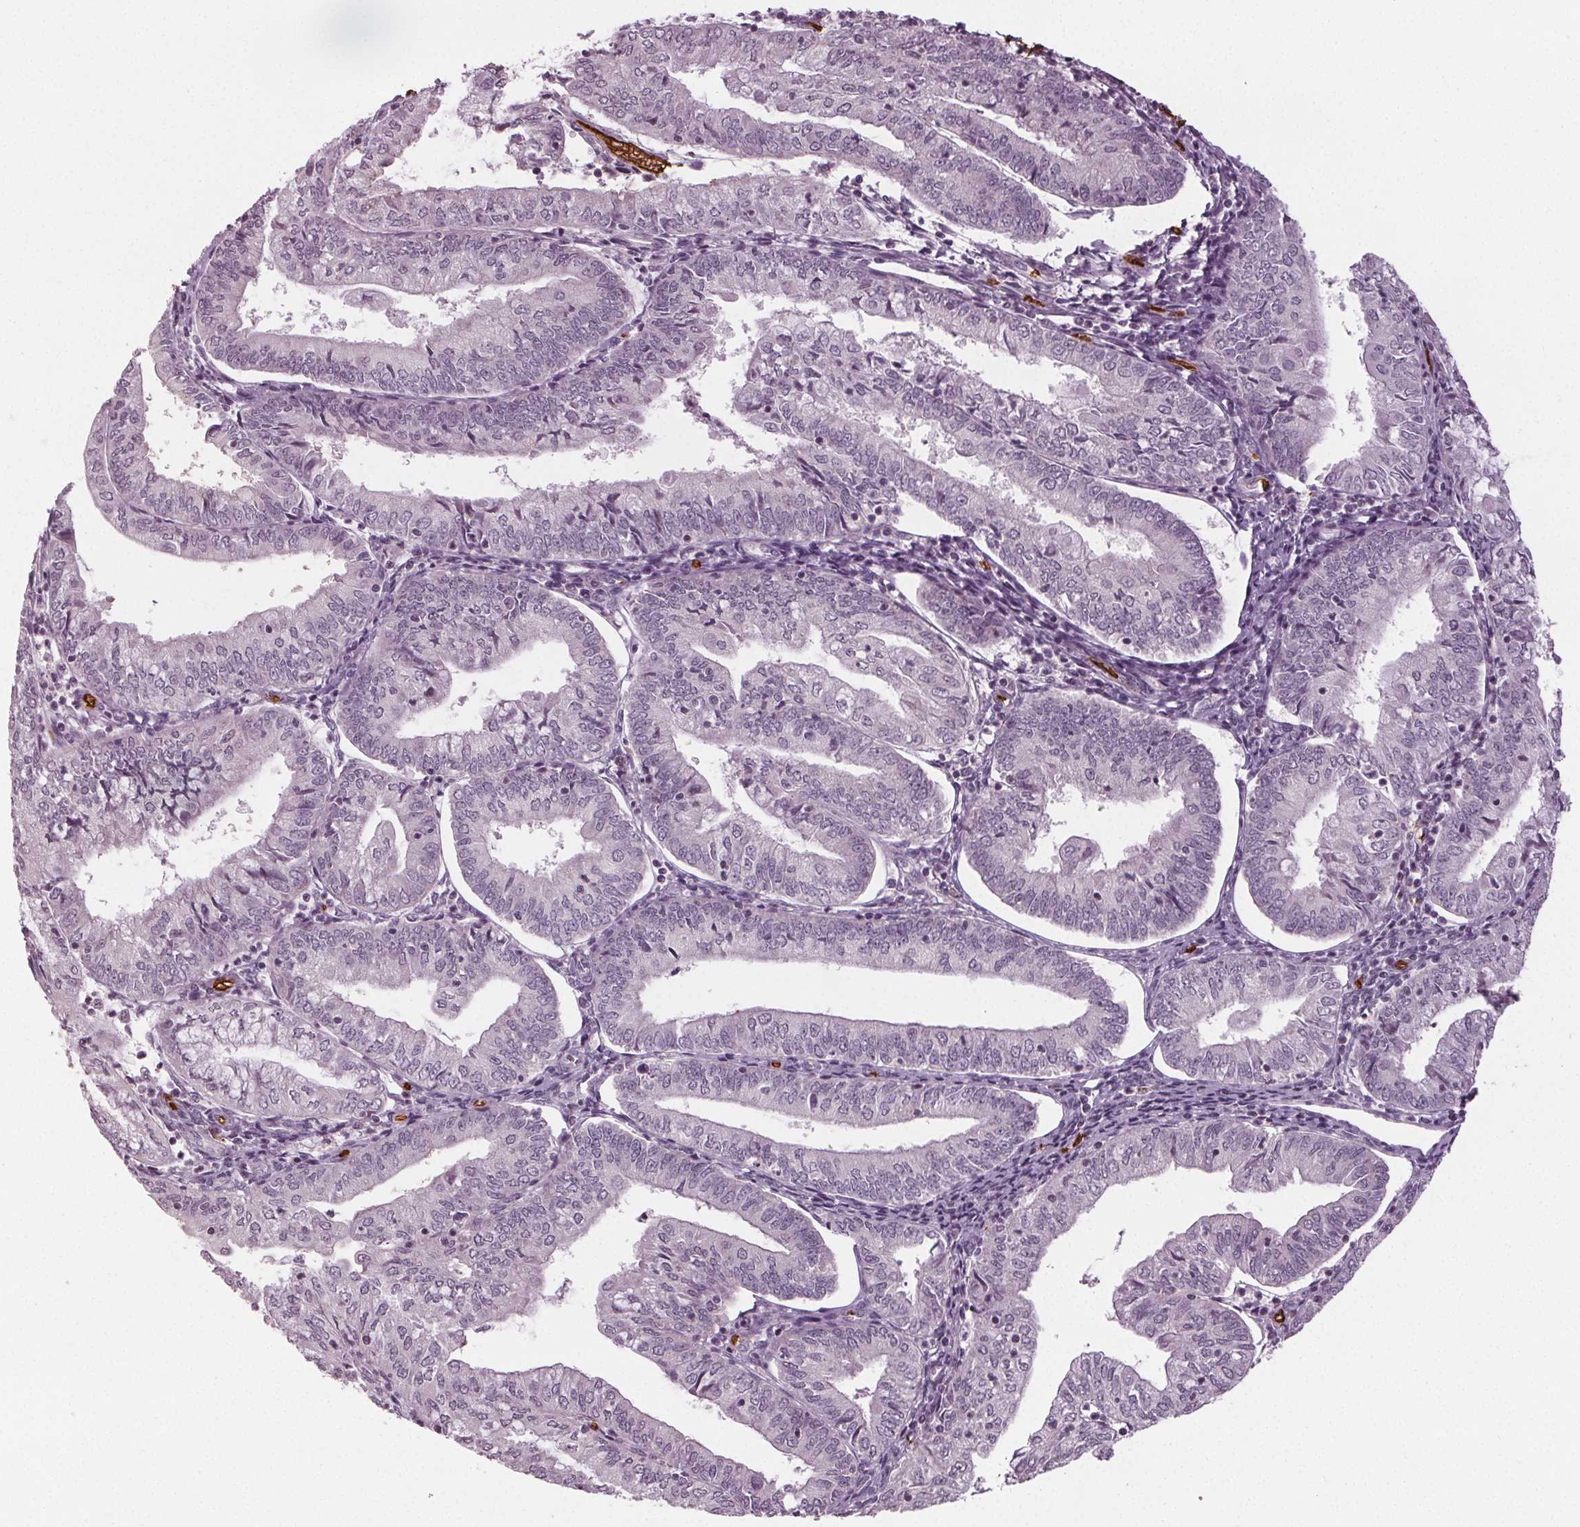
{"staining": {"intensity": "negative", "quantity": "none", "location": "none"}, "tissue": "endometrial cancer", "cell_type": "Tumor cells", "image_type": "cancer", "snomed": [{"axis": "morphology", "description": "Adenocarcinoma, NOS"}, {"axis": "topography", "description": "Endometrium"}], "caption": "Tumor cells are negative for protein expression in human adenocarcinoma (endometrial). (Immunohistochemistry, brightfield microscopy, high magnification).", "gene": "SLC4A1", "patient": {"sex": "female", "age": 55}}